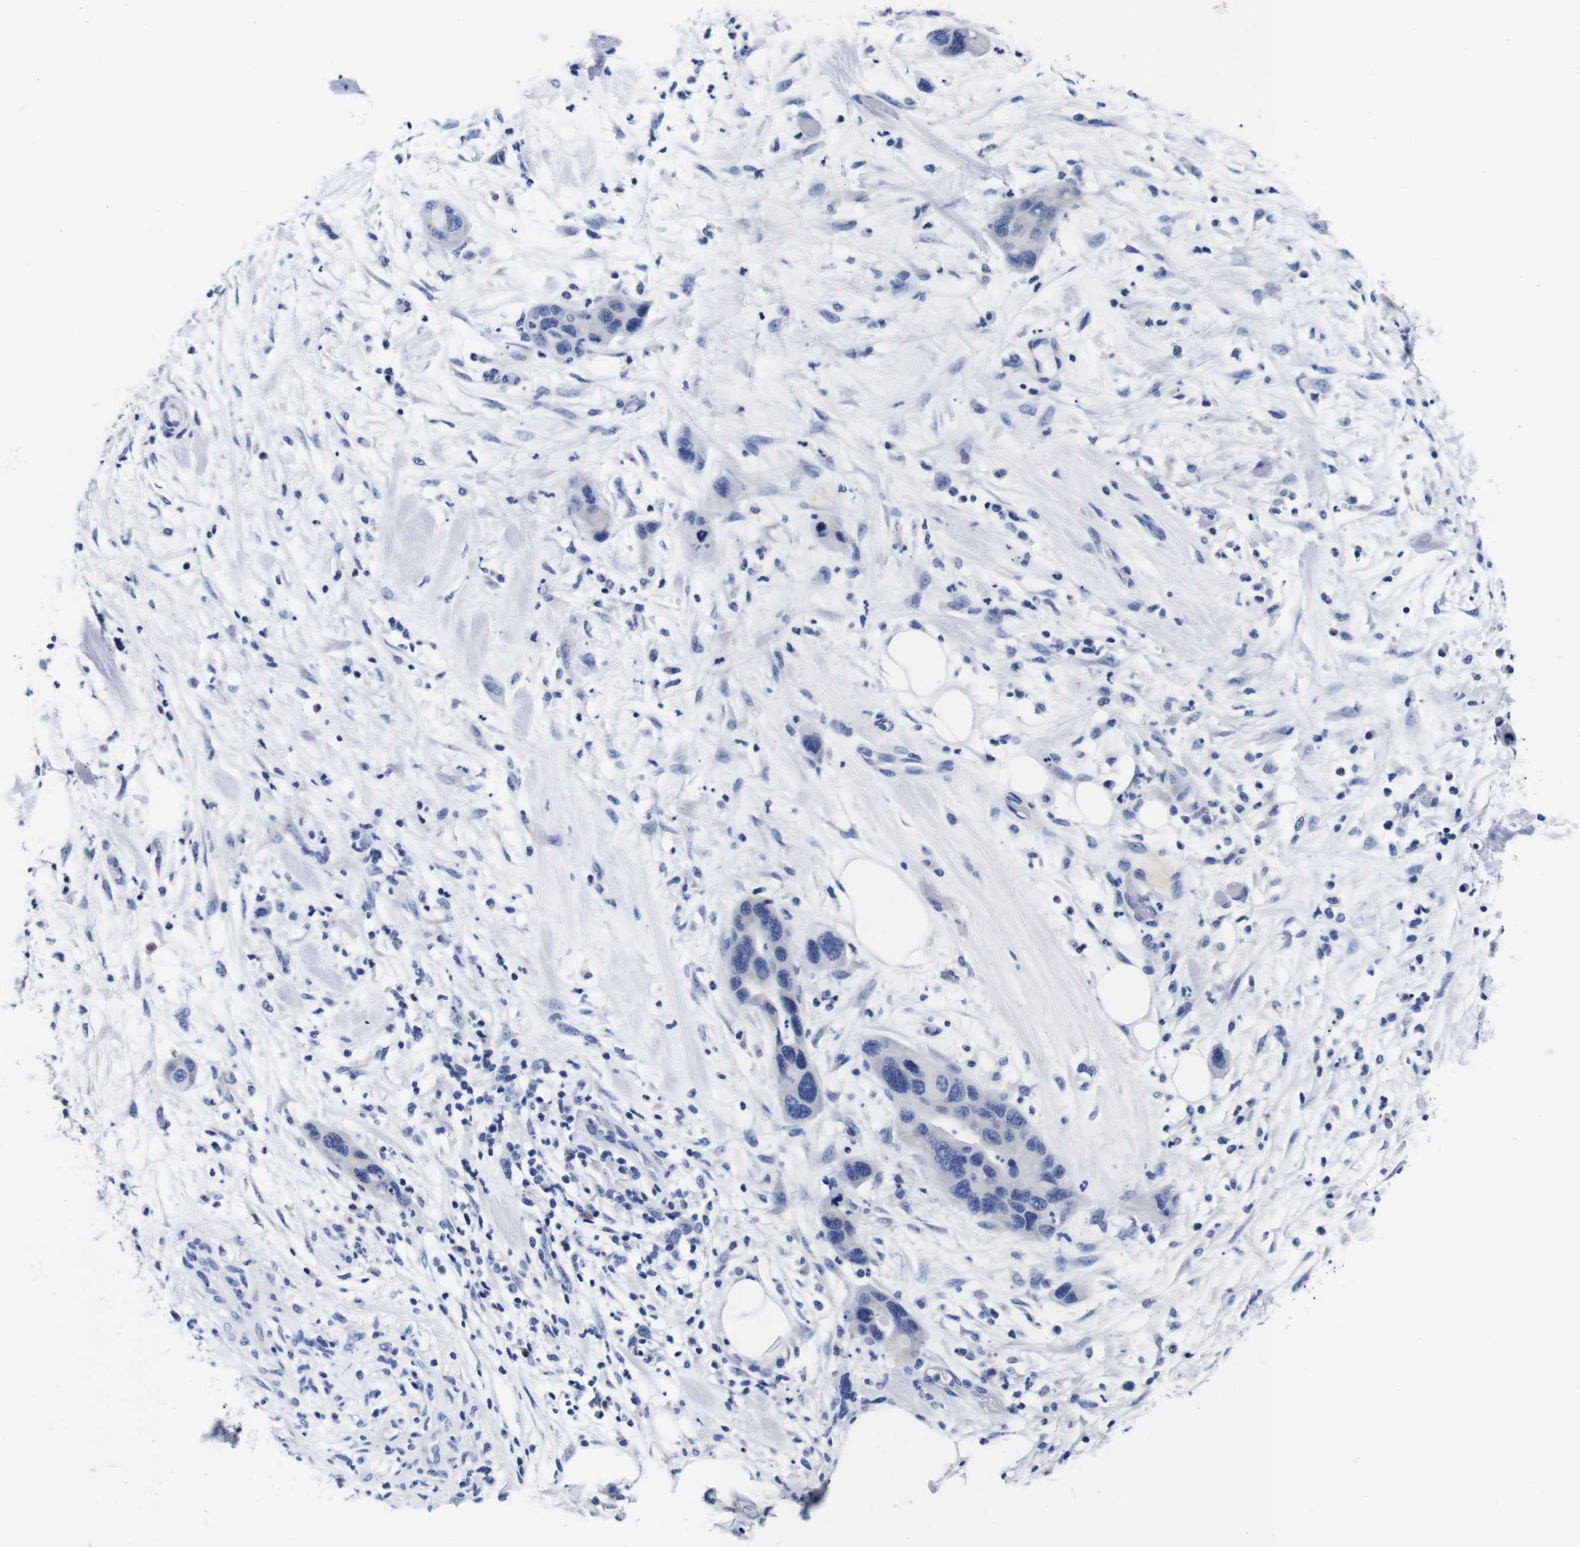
{"staining": {"intensity": "negative", "quantity": "none", "location": "none"}, "tissue": "pancreatic cancer", "cell_type": "Tumor cells", "image_type": "cancer", "snomed": [{"axis": "morphology", "description": "Adenocarcinoma, NOS"}, {"axis": "topography", "description": "Pancreas"}], "caption": "There is no significant staining in tumor cells of pancreatic cancer.", "gene": "CLEC4G", "patient": {"sex": "female", "age": 71}}